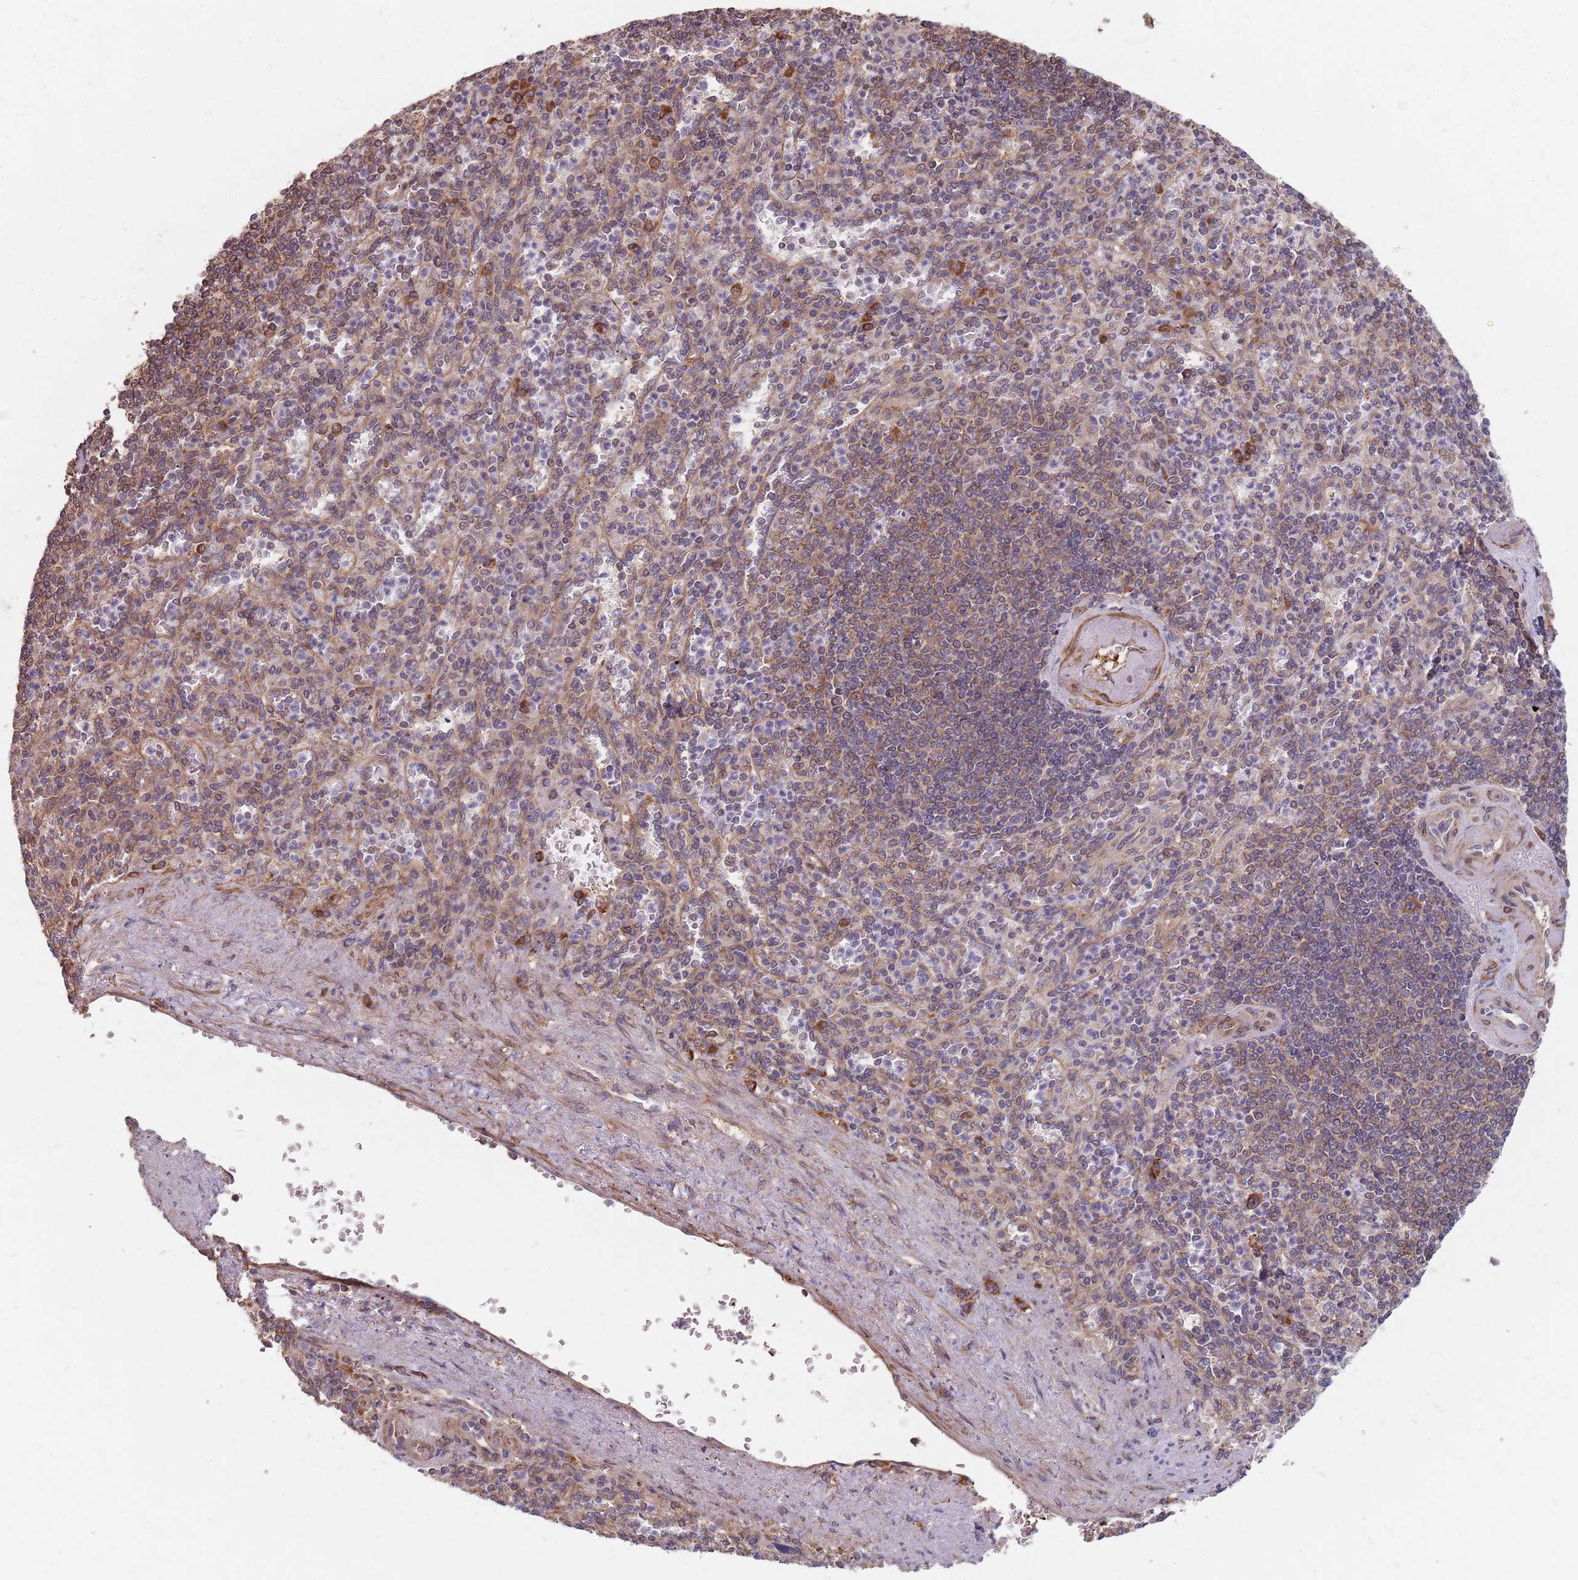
{"staining": {"intensity": "moderate", "quantity": "<25%", "location": "cytoplasmic/membranous"}, "tissue": "spleen", "cell_type": "Cells in red pulp", "image_type": "normal", "snomed": [{"axis": "morphology", "description": "Normal tissue, NOS"}, {"axis": "topography", "description": "Spleen"}], "caption": "Protein expression analysis of benign spleen demonstrates moderate cytoplasmic/membranous expression in about <25% of cells in red pulp. The staining is performed using DAB brown chromogen to label protein expression. The nuclei are counter-stained blue using hematoxylin.", "gene": "NOTCH3", "patient": {"sex": "female", "age": 74}}